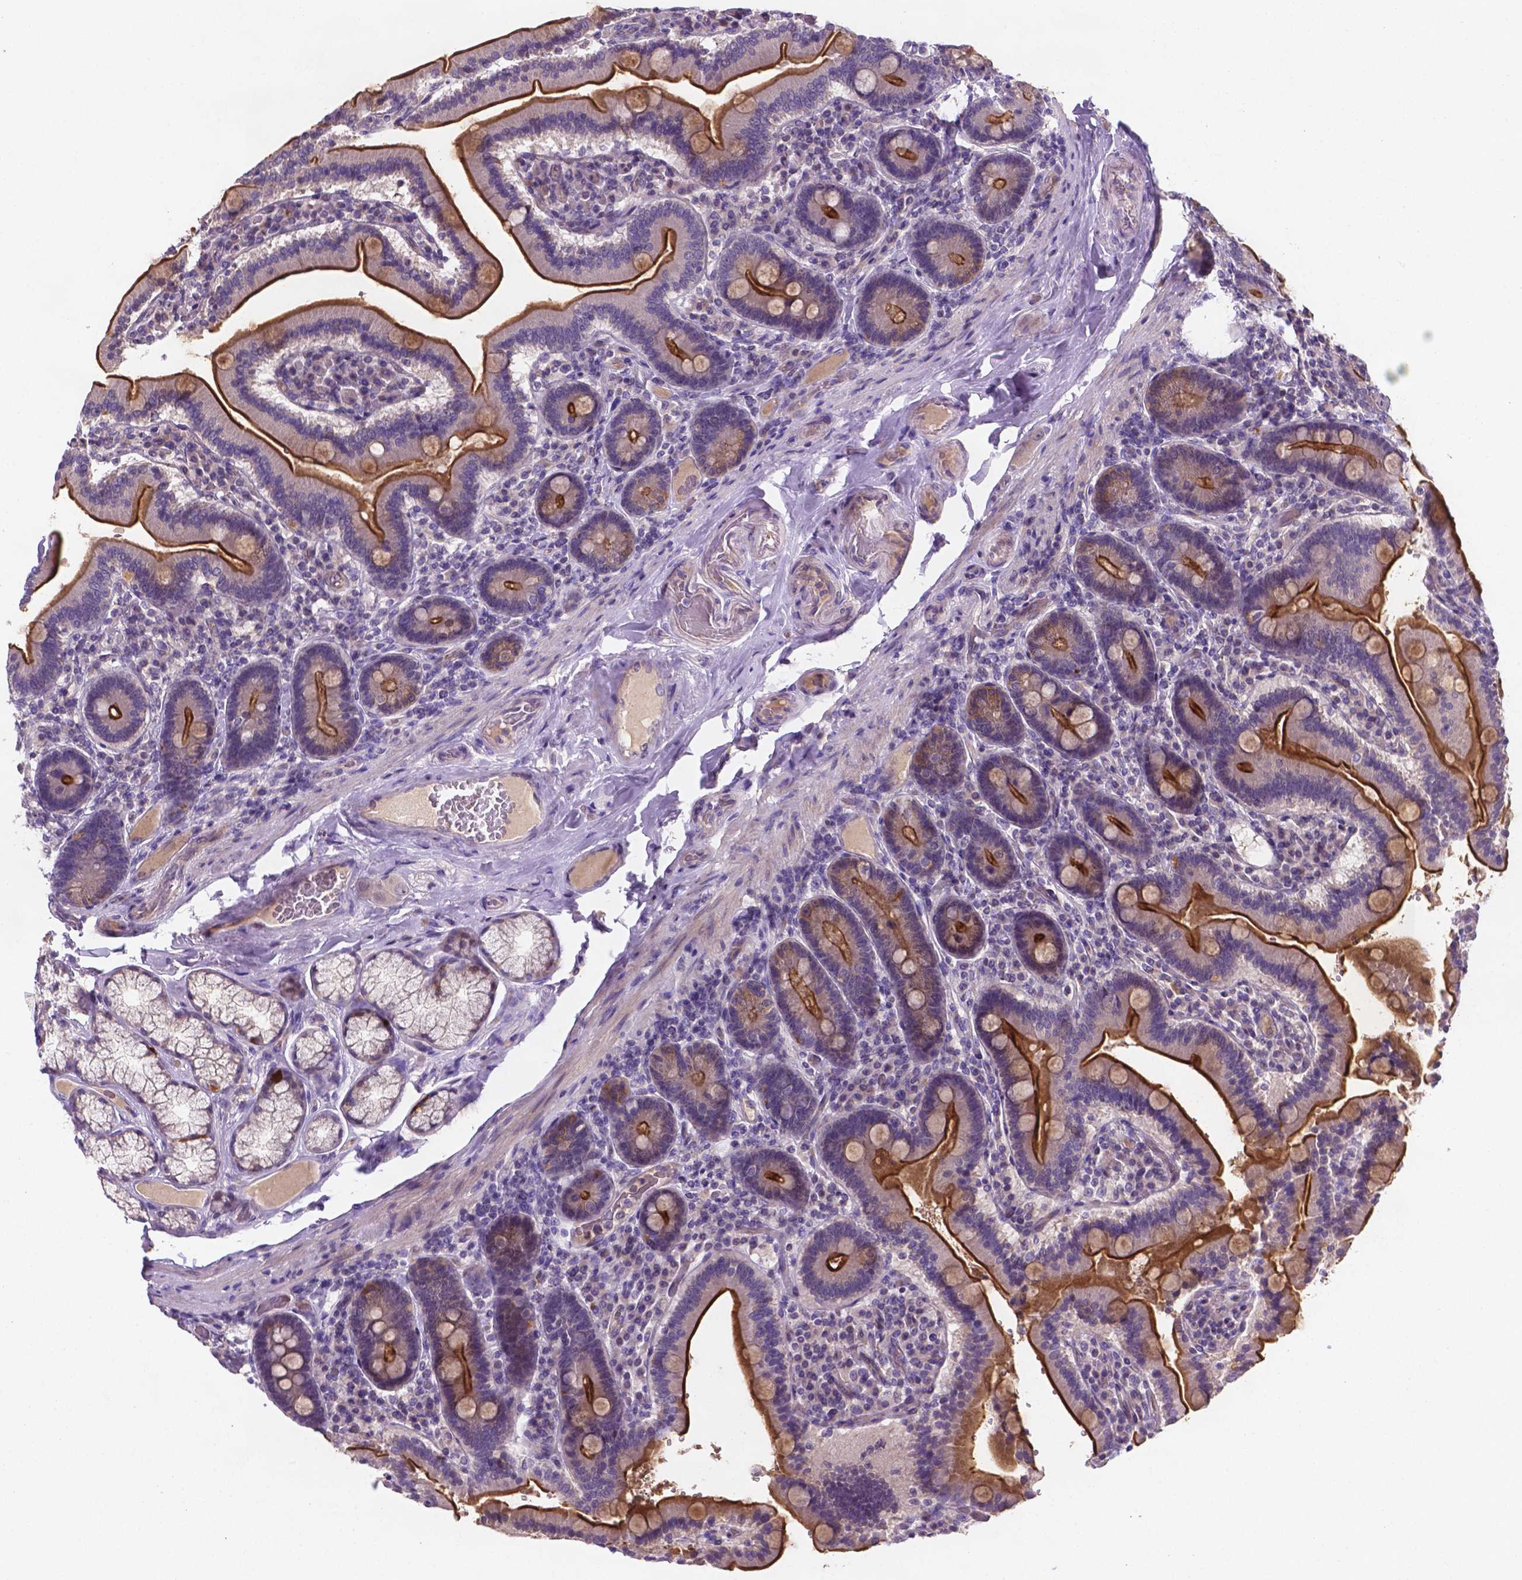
{"staining": {"intensity": "strong", "quantity": ">75%", "location": "cytoplasmic/membranous"}, "tissue": "duodenum", "cell_type": "Glandular cells", "image_type": "normal", "snomed": [{"axis": "morphology", "description": "Normal tissue, NOS"}, {"axis": "topography", "description": "Duodenum"}], "caption": "There is high levels of strong cytoplasmic/membranous staining in glandular cells of unremarkable duodenum, as demonstrated by immunohistochemical staining (brown color).", "gene": "TM4SF20", "patient": {"sex": "female", "age": 62}}